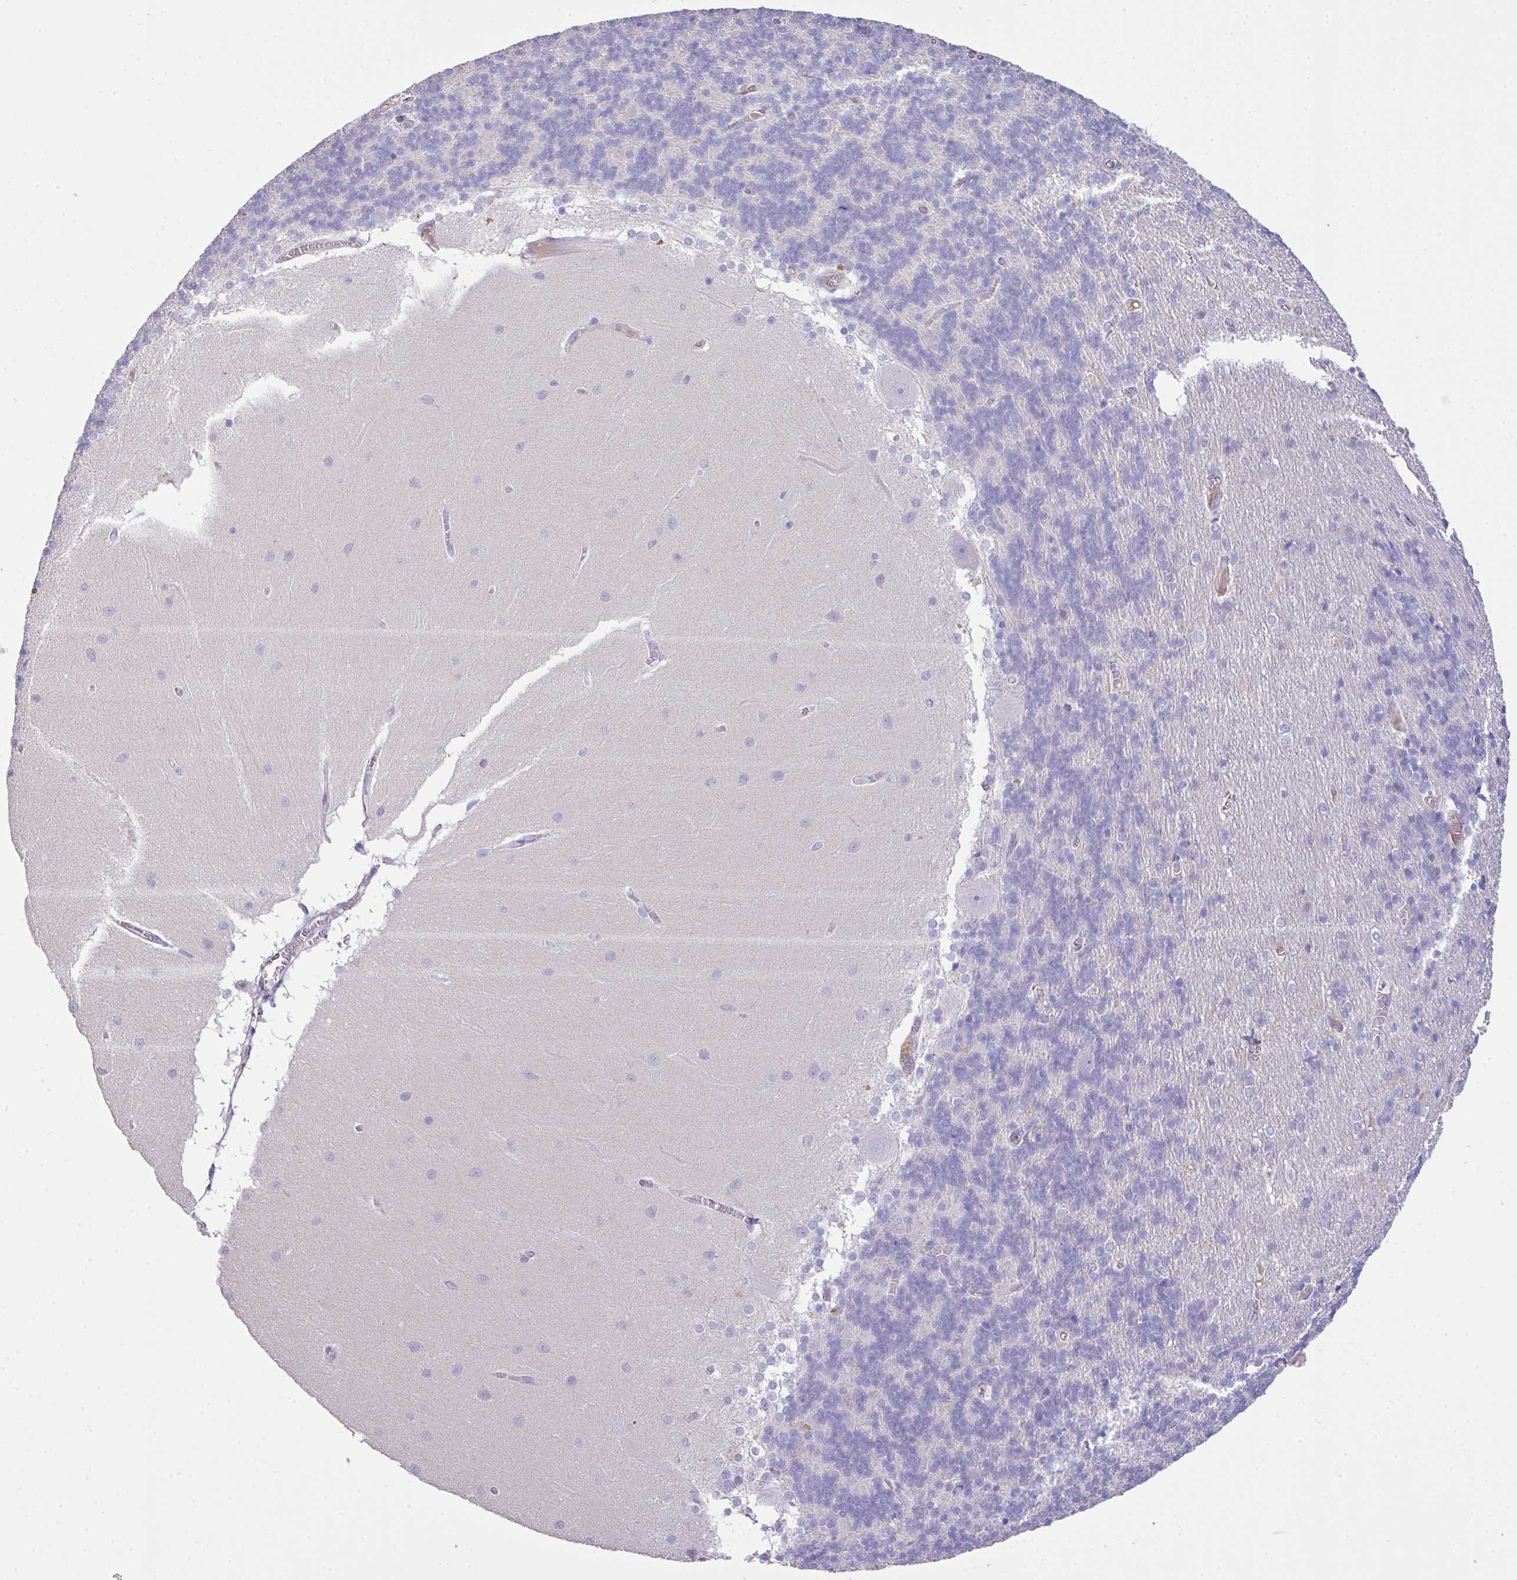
{"staining": {"intensity": "negative", "quantity": "none", "location": "none"}, "tissue": "cerebellum", "cell_type": "Cells in granular layer", "image_type": "normal", "snomed": [{"axis": "morphology", "description": "Normal tissue, NOS"}, {"axis": "topography", "description": "Cerebellum"}], "caption": "A high-resolution histopathology image shows immunohistochemistry (IHC) staining of unremarkable cerebellum, which displays no significant positivity in cells in granular layer.", "gene": "OR6C6", "patient": {"sex": "female", "age": 54}}